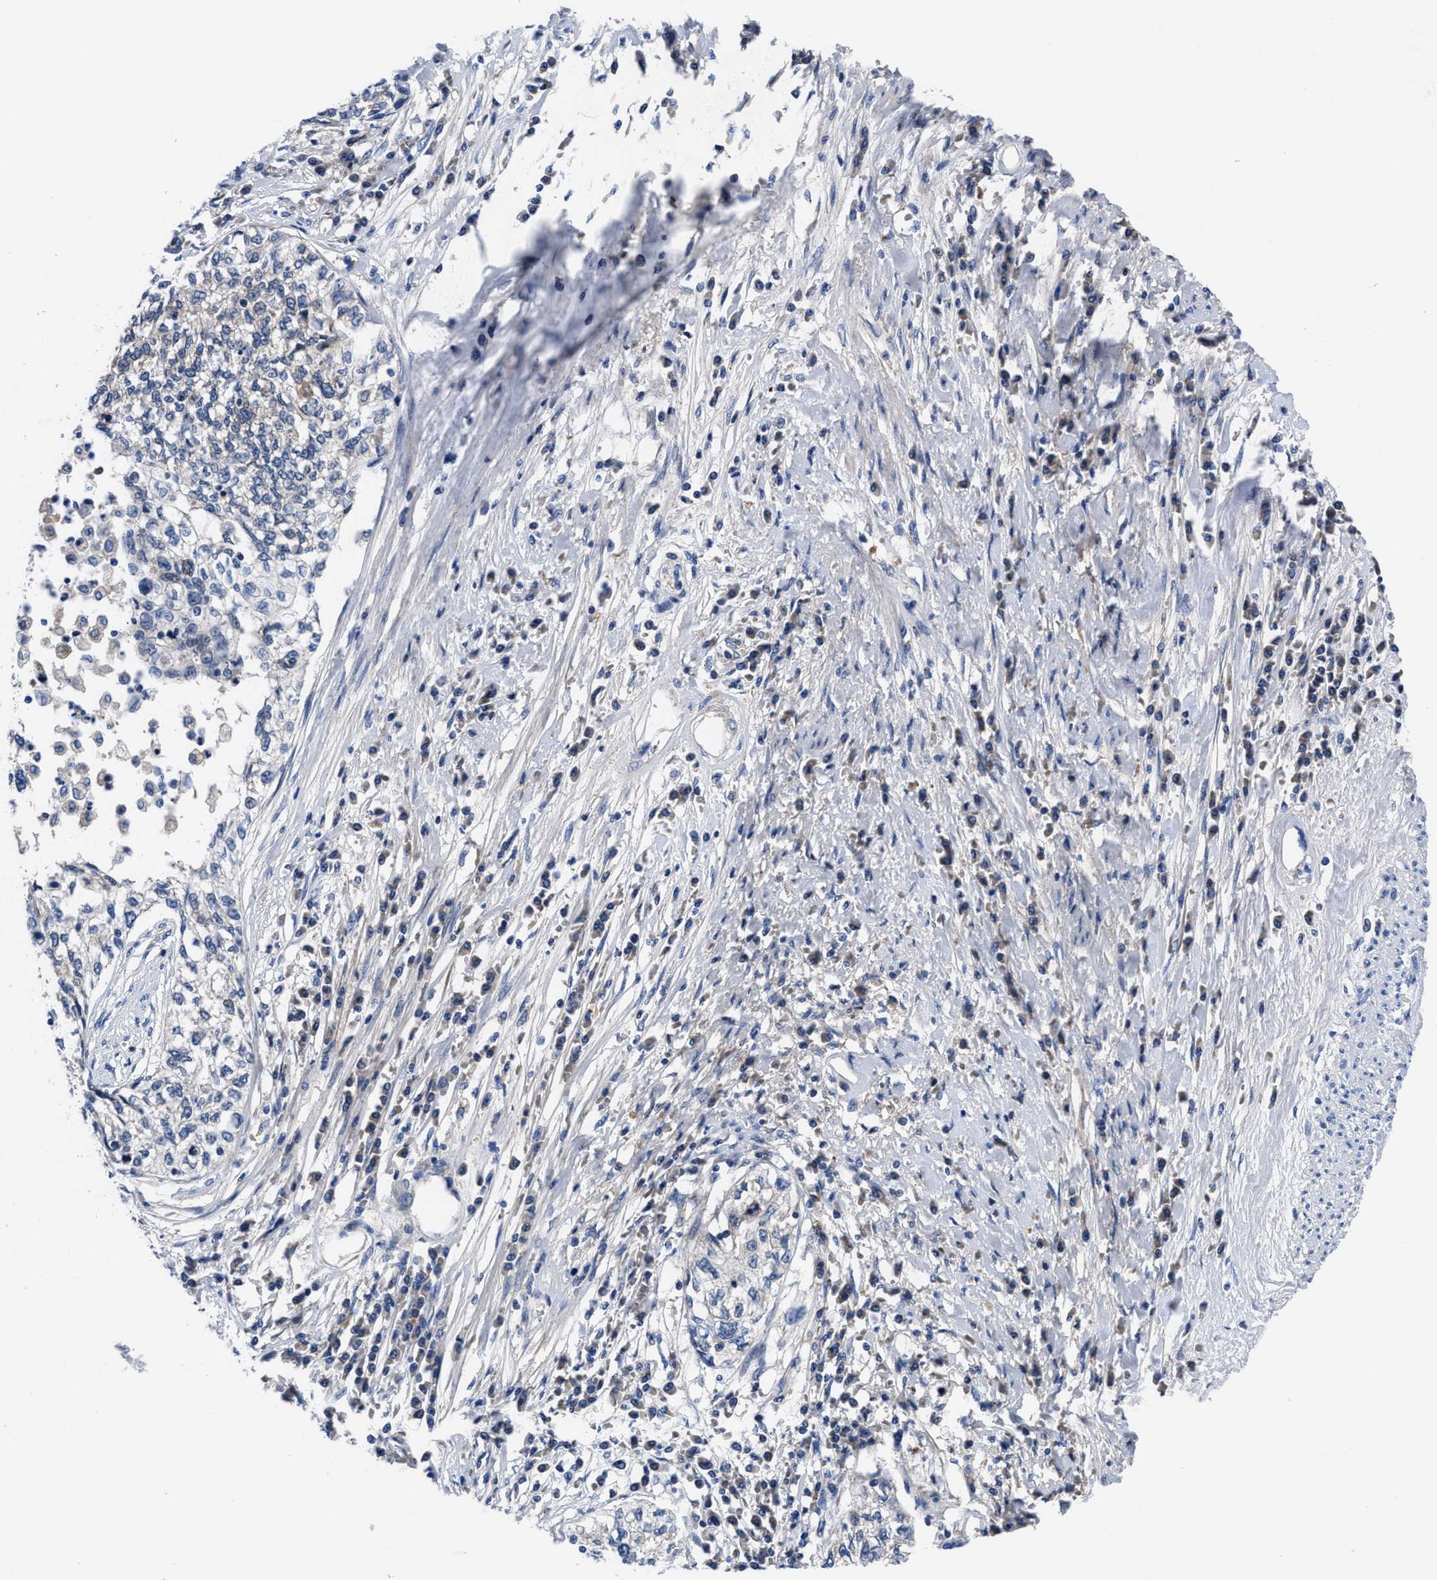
{"staining": {"intensity": "negative", "quantity": "none", "location": "none"}, "tissue": "cervical cancer", "cell_type": "Tumor cells", "image_type": "cancer", "snomed": [{"axis": "morphology", "description": "Squamous cell carcinoma, NOS"}, {"axis": "topography", "description": "Cervix"}], "caption": "A photomicrograph of human cervical cancer (squamous cell carcinoma) is negative for staining in tumor cells. (Brightfield microscopy of DAB immunohistochemistry at high magnification).", "gene": "DHRS13", "patient": {"sex": "female", "age": 57}}